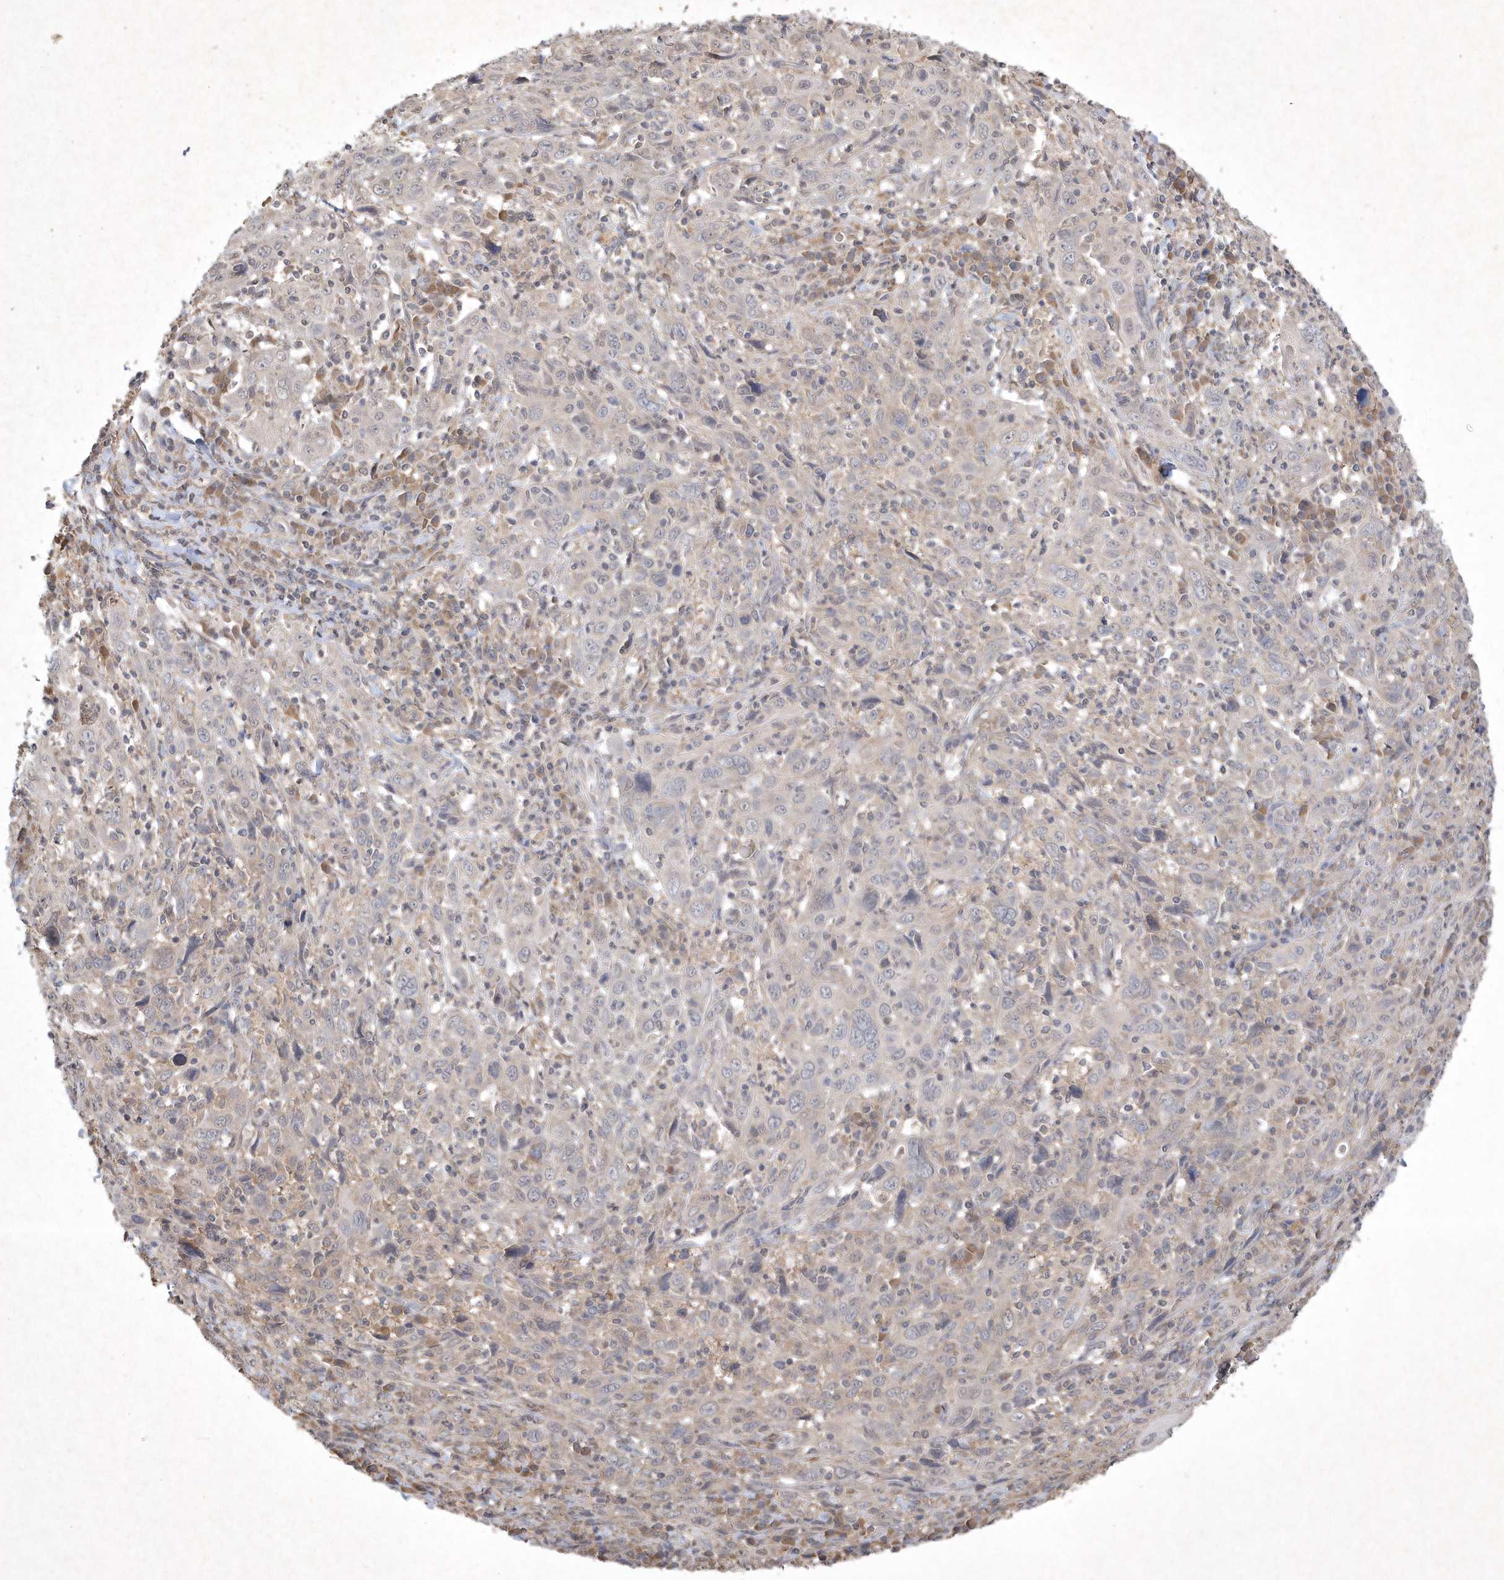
{"staining": {"intensity": "negative", "quantity": "none", "location": "none"}, "tissue": "cervical cancer", "cell_type": "Tumor cells", "image_type": "cancer", "snomed": [{"axis": "morphology", "description": "Squamous cell carcinoma, NOS"}, {"axis": "topography", "description": "Cervix"}], "caption": "This is an immunohistochemistry image of cervical cancer. There is no expression in tumor cells.", "gene": "AKR7A2", "patient": {"sex": "female", "age": 46}}